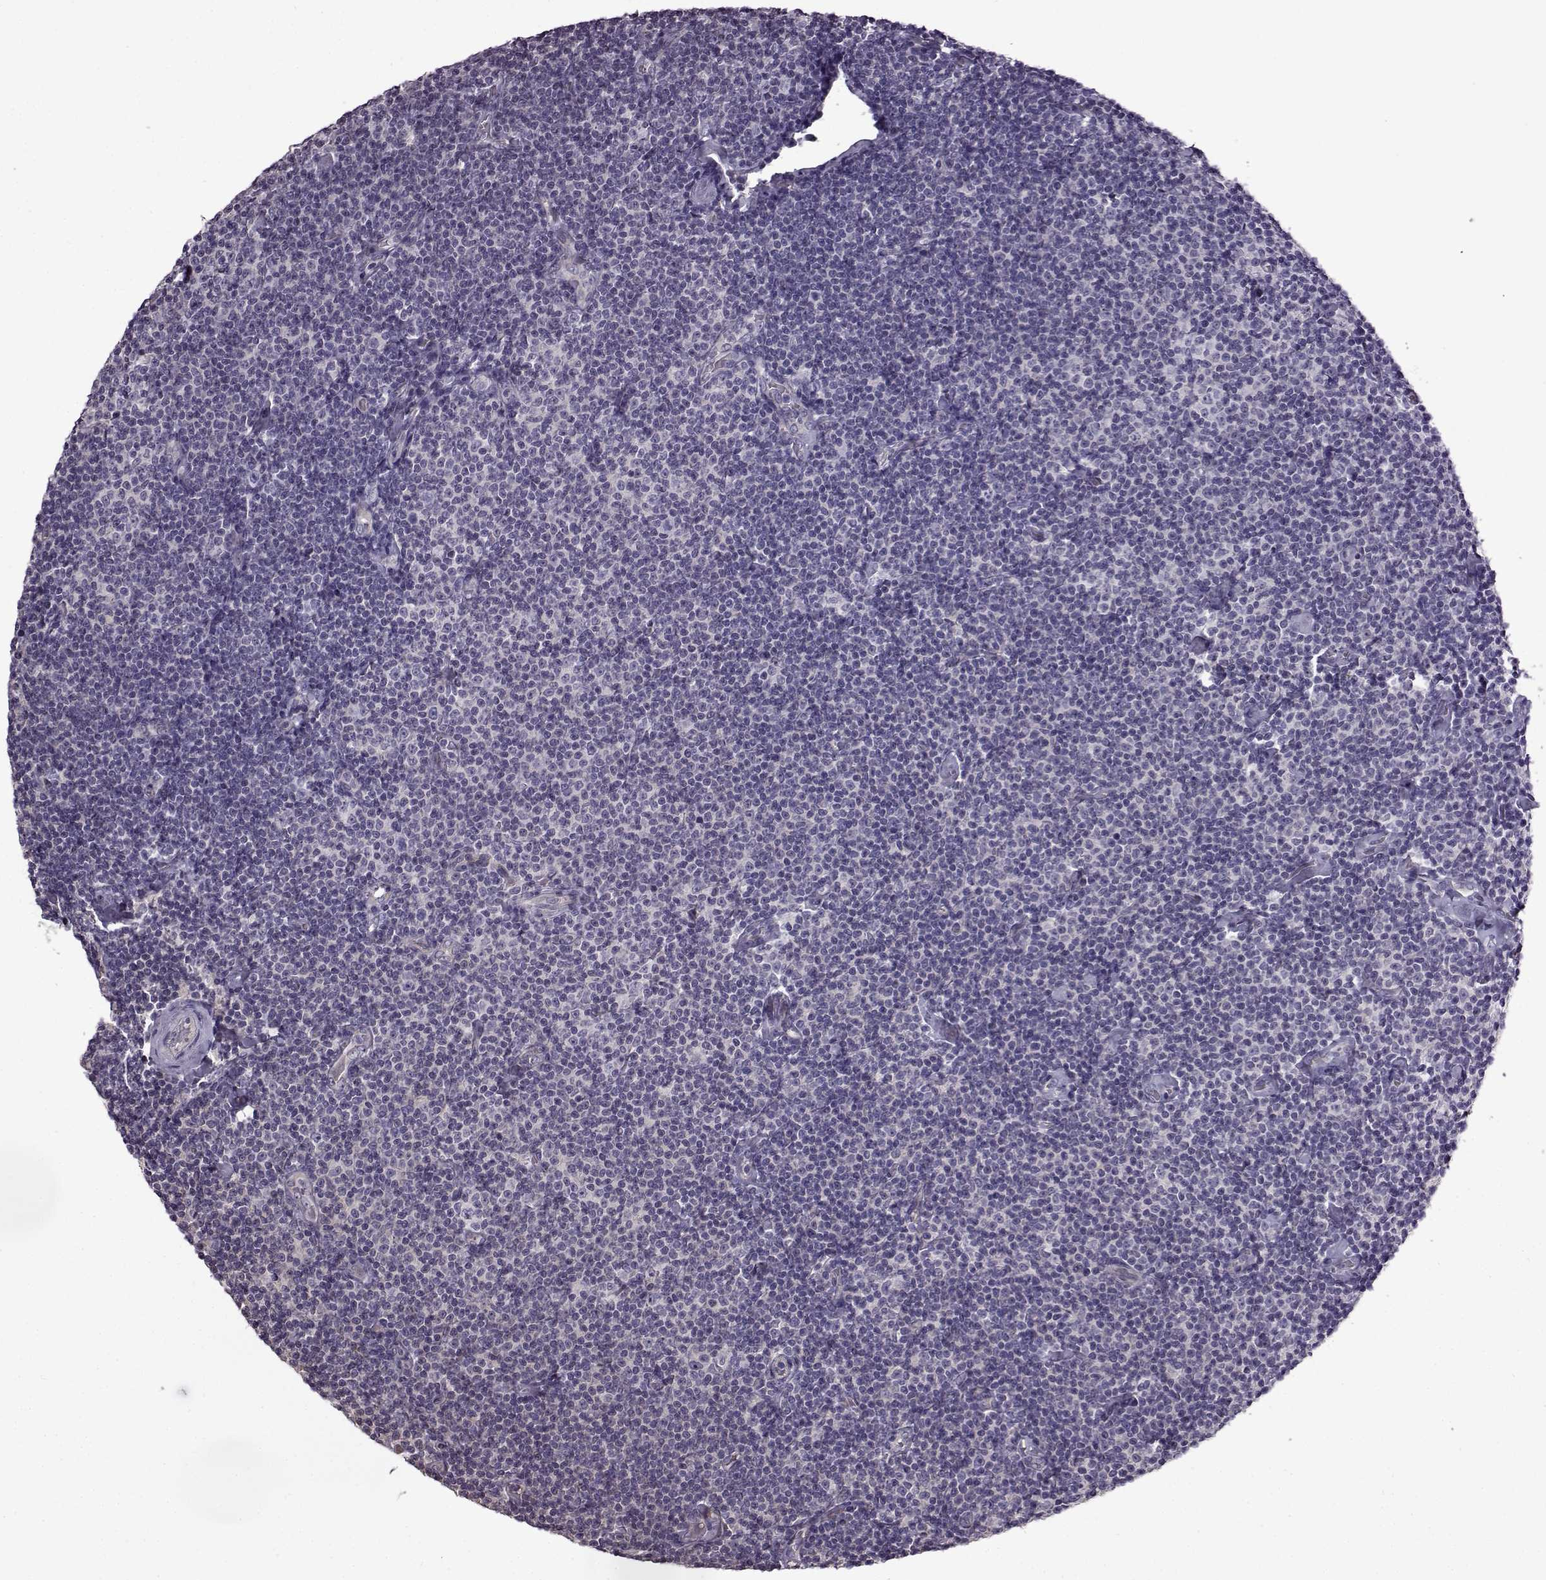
{"staining": {"intensity": "negative", "quantity": "none", "location": "none"}, "tissue": "lymphoma", "cell_type": "Tumor cells", "image_type": "cancer", "snomed": [{"axis": "morphology", "description": "Malignant lymphoma, non-Hodgkin's type, Low grade"}, {"axis": "topography", "description": "Lymph node"}], "caption": "Photomicrograph shows no significant protein staining in tumor cells of lymphoma.", "gene": "EDDM3B", "patient": {"sex": "male", "age": 81}}